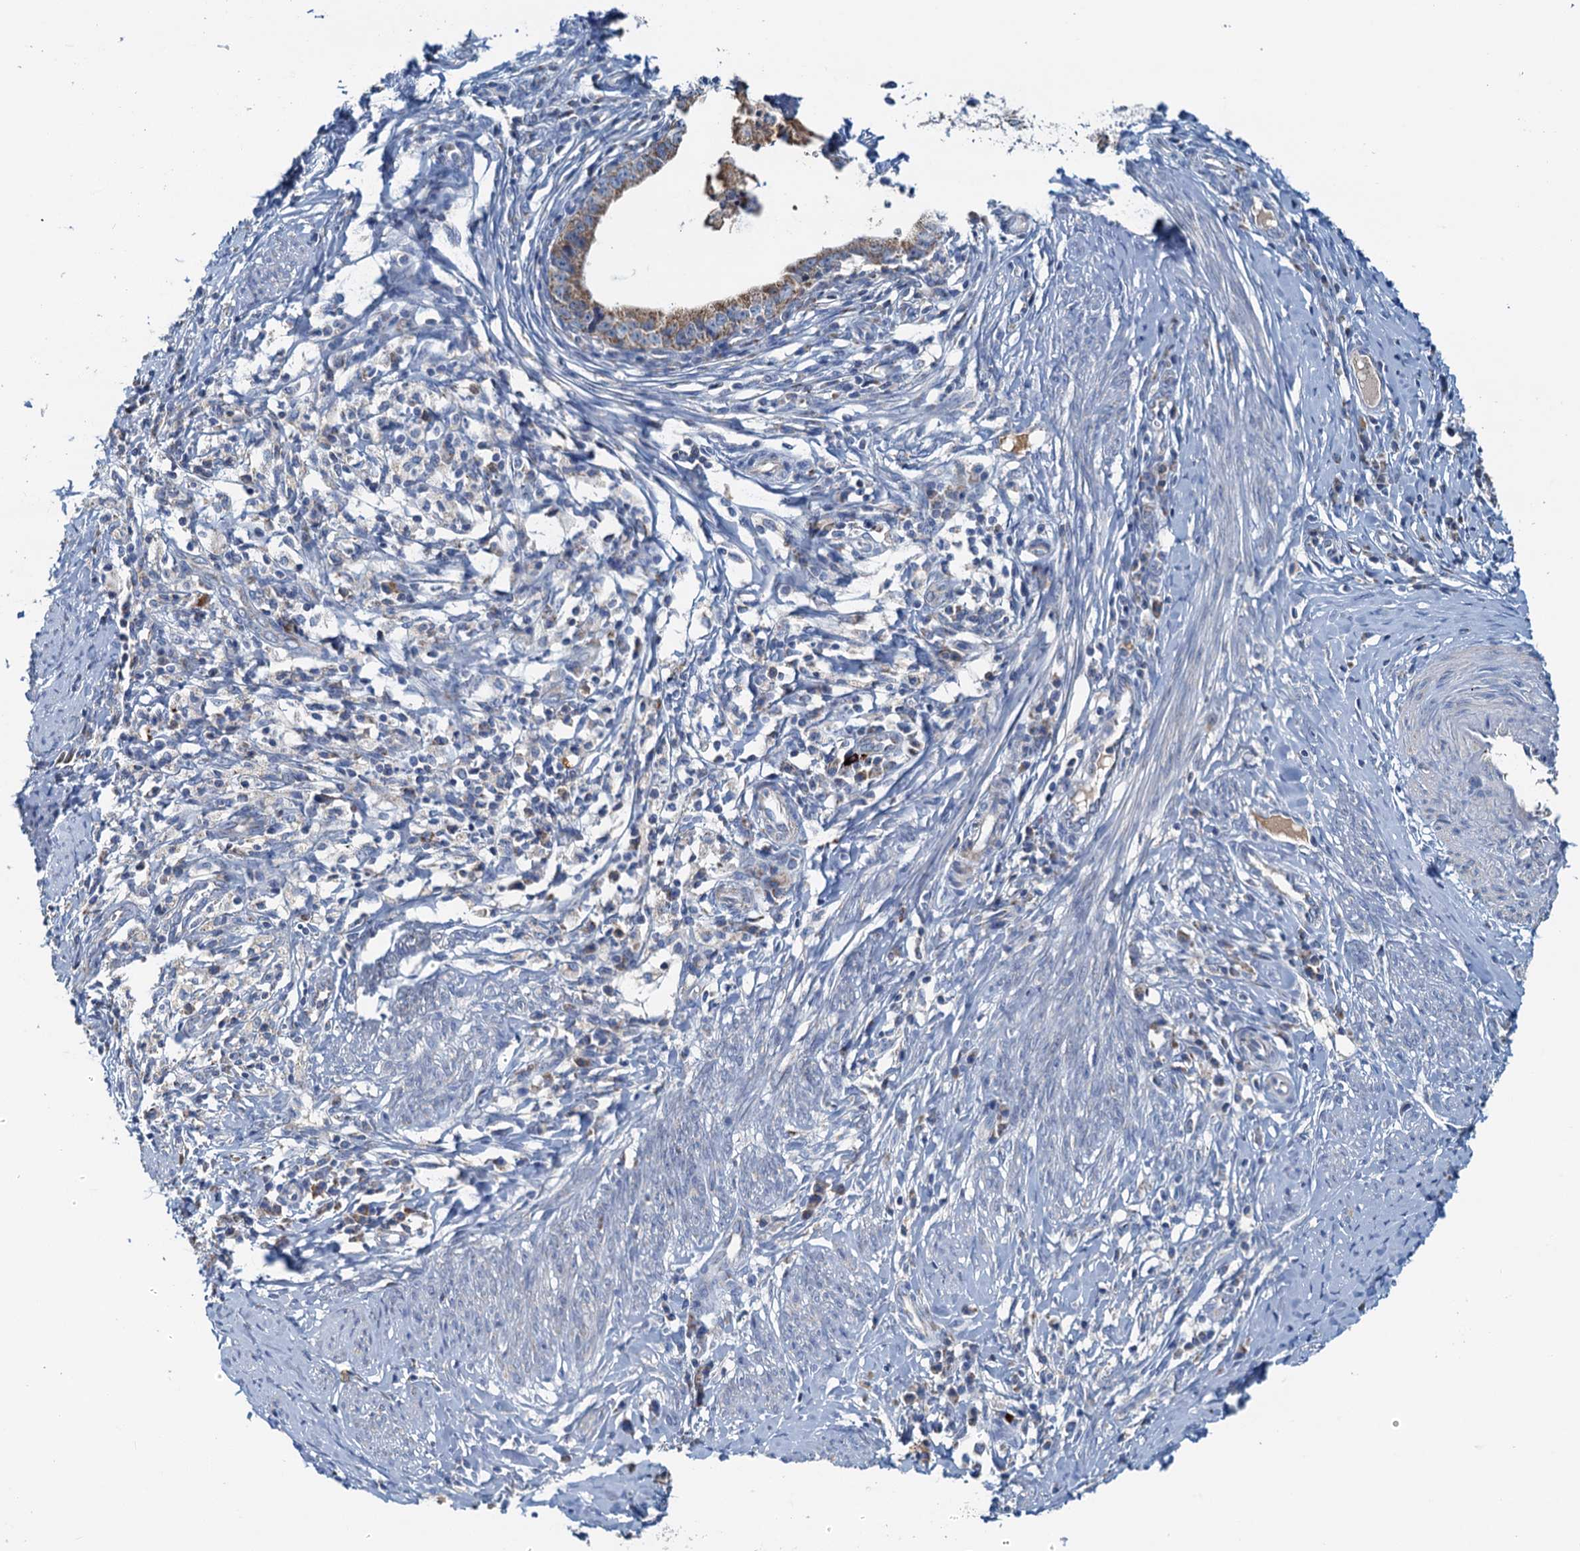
{"staining": {"intensity": "moderate", "quantity": ">75%", "location": "cytoplasmic/membranous"}, "tissue": "cervical cancer", "cell_type": "Tumor cells", "image_type": "cancer", "snomed": [{"axis": "morphology", "description": "Adenocarcinoma, NOS"}, {"axis": "topography", "description": "Cervix"}], "caption": "Immunohistochemical staining of human cervical cancer (adenocarcinoma) displays medium levels of moderate cytoplasmic/membranous protein expression in approximately >75% of tumor cells.", "gene": "POC1A", "patient": {"sex": "female", "age": 36}}